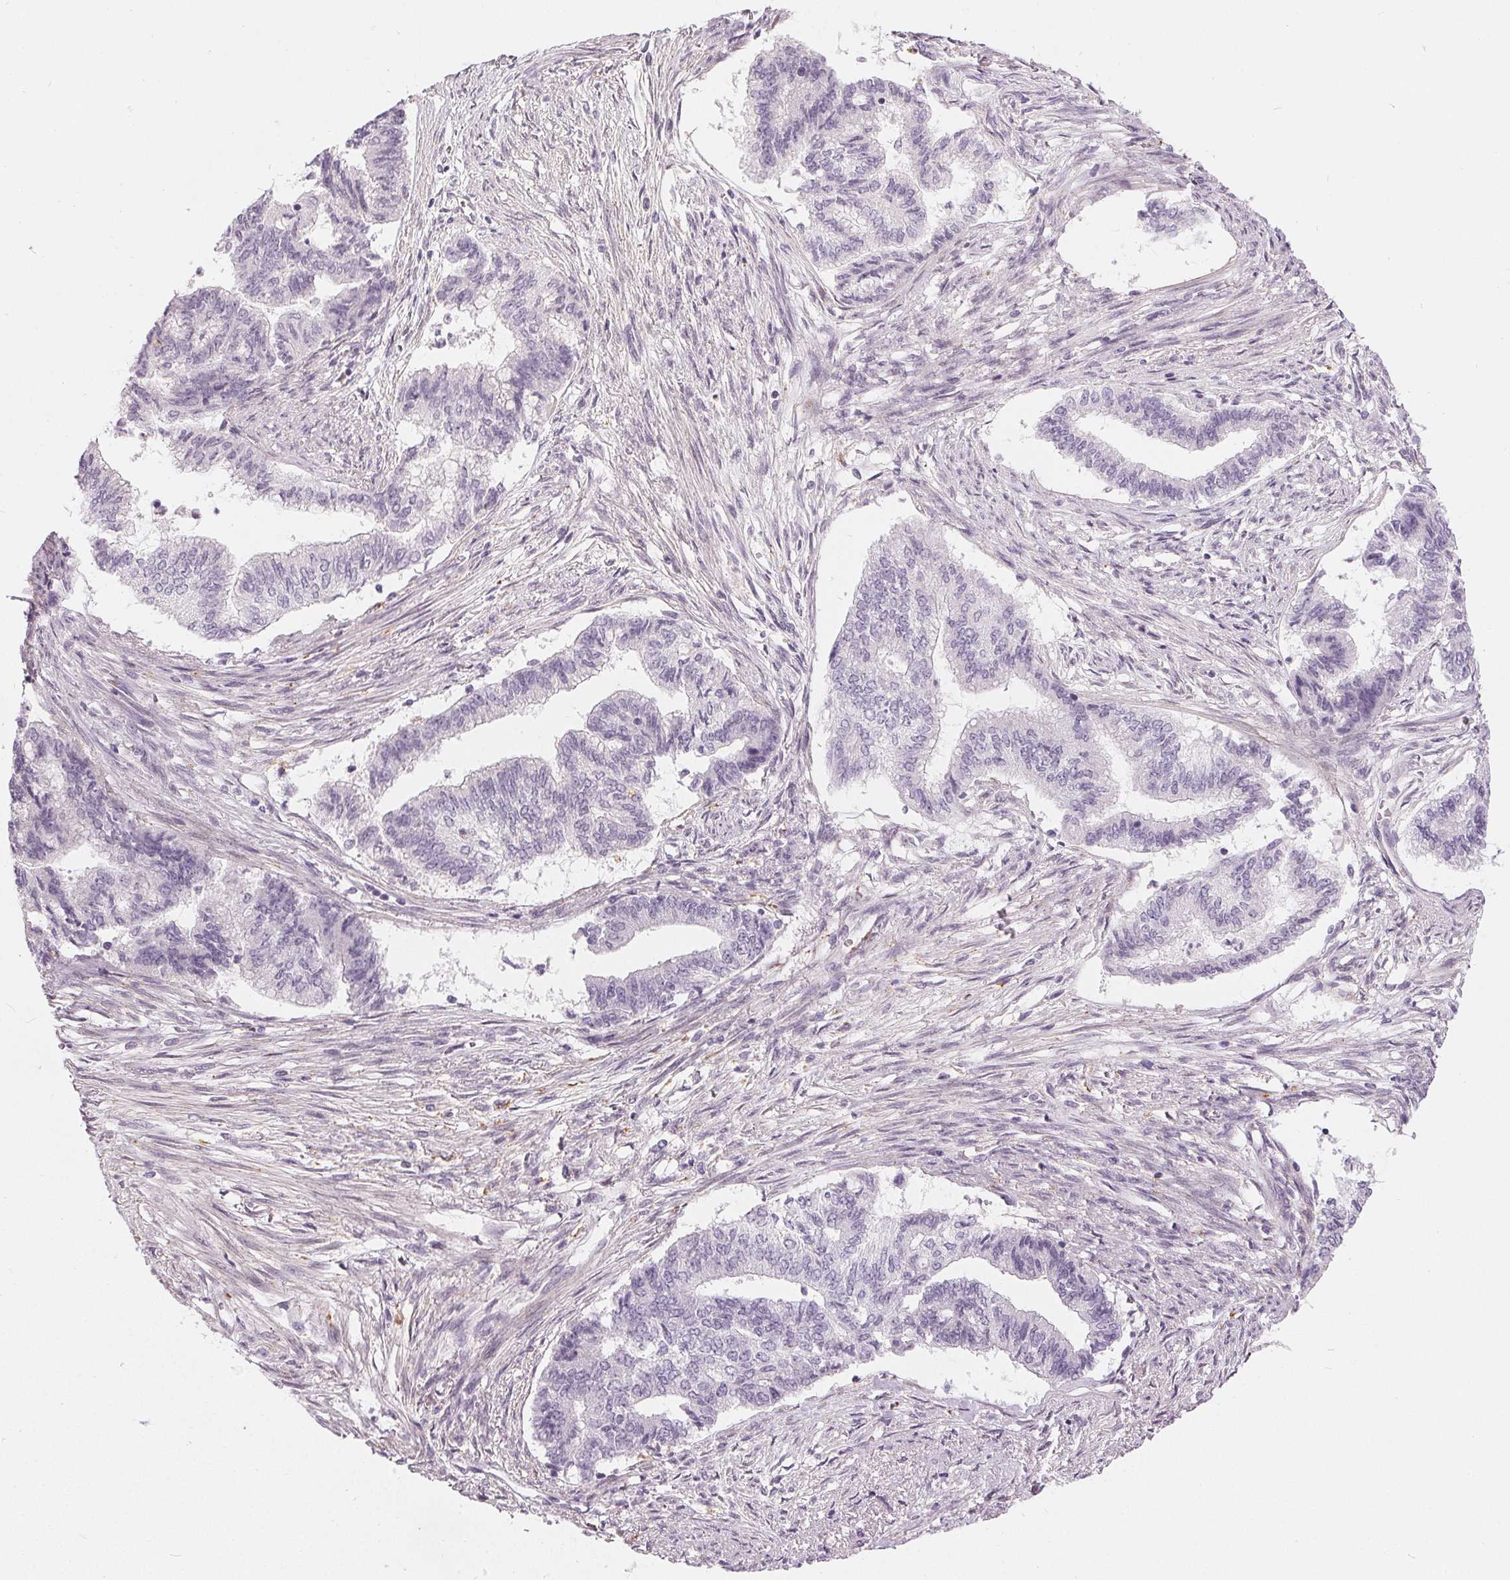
{"staining": {"intensity": "negative", "quantity": "none", "location": "none"}, "tissue": "endometrial cancer", "cell_type": "Tumor cells", "image_type": "cancer", "snomed": [{"axis": "morphology", "description": "Adenocarcinoma, NOS"}, {"axis": "topography", "description": "Endometrium"}], "caption": "Immunohistochemistry (IHC) photomicrograph of human adenocarcinoma (endometrial) stained for a protein (brown), which reveals no expression in tumor cells. (DAB (3,3'-diaminobenzidine) IHC with hematoxylin counter stain).", "gene": "HOPX", "patient": {"sex": "female", "age": 65}}